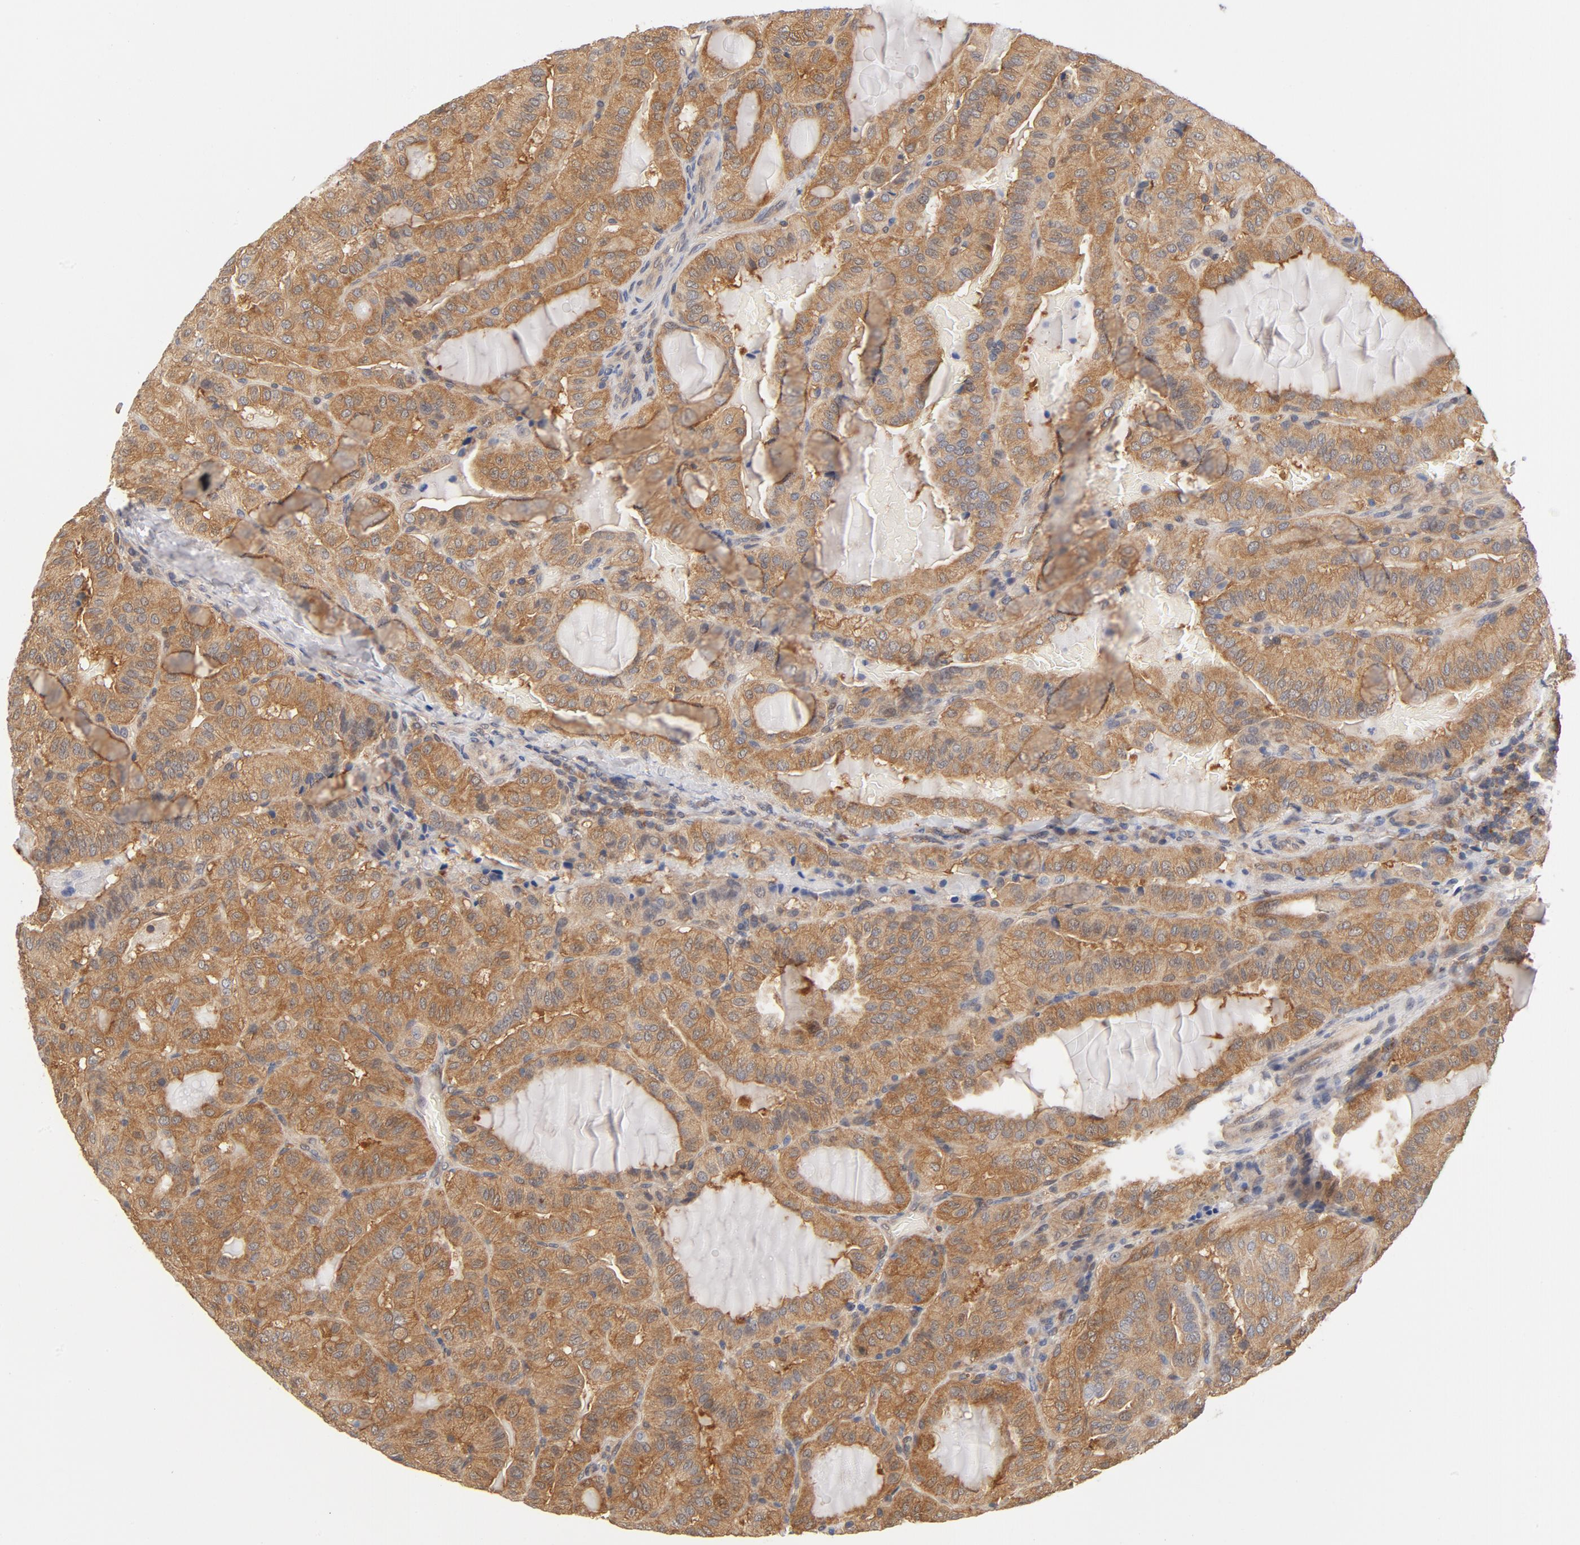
{"staining": {"intensity": "moderate", "quantity": ">75%", "location": "cytoplasmic/membranous"}, "tissue": "thyroid cancer", "cell_type": "Tumor cells", "image_type": "cancer", "snomed": [{"axis": "morphology", "description": "Papillary adenocarcinoma, NOS"}, {"axis": "topography", "description": "Thyroid gland"}], "caption": "Tumor cells demonstrate moderate cytoplasmic/membranous positivity in approximately >75% of cells in thyroid cancer. (brown staining indicates protein expression, while blue staining denotes nuclei).", "gene": "ASMTL", "patient": {"sex": "male", "age": 77}}